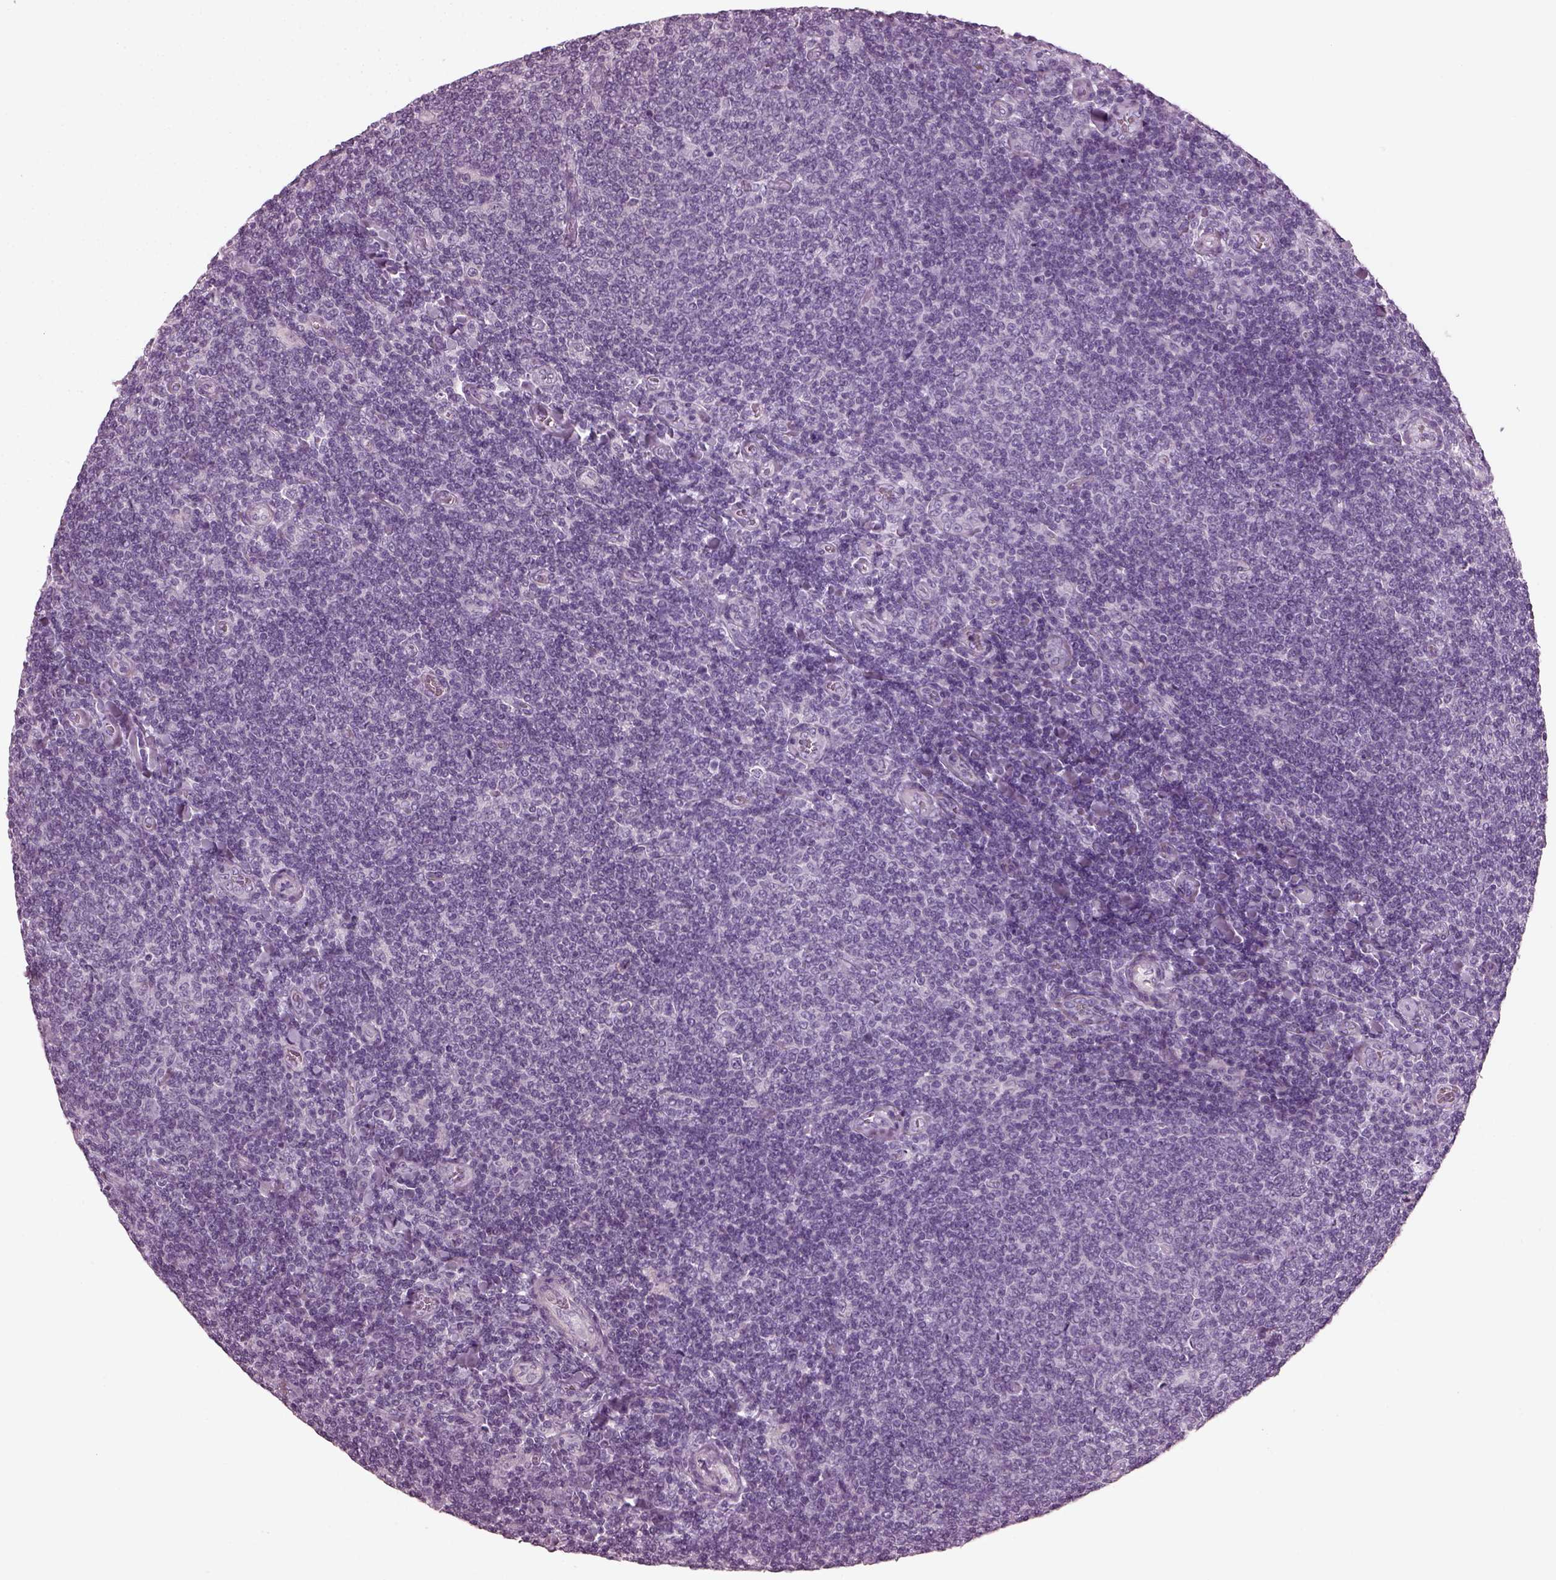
{"staining": {"intensity": "negative", "quantity": "none", "location": "none"}, "tissue": "lymphoma", "cell_type": "Tumor cells", "image_type": "cancer", "snomed": [{"axis": "morphology", "description": "Malignant lymphoma, non-Hodgkin's type, Low grade"}, {"axis": "topography", "description": "Lymph node"}], "caption": "The immunohistochemistry histopathology image has no significant staining in tumor cells of lymphoma tissue.", "gene": "PDC", "patient": {"sex": "male", "age": 52}}